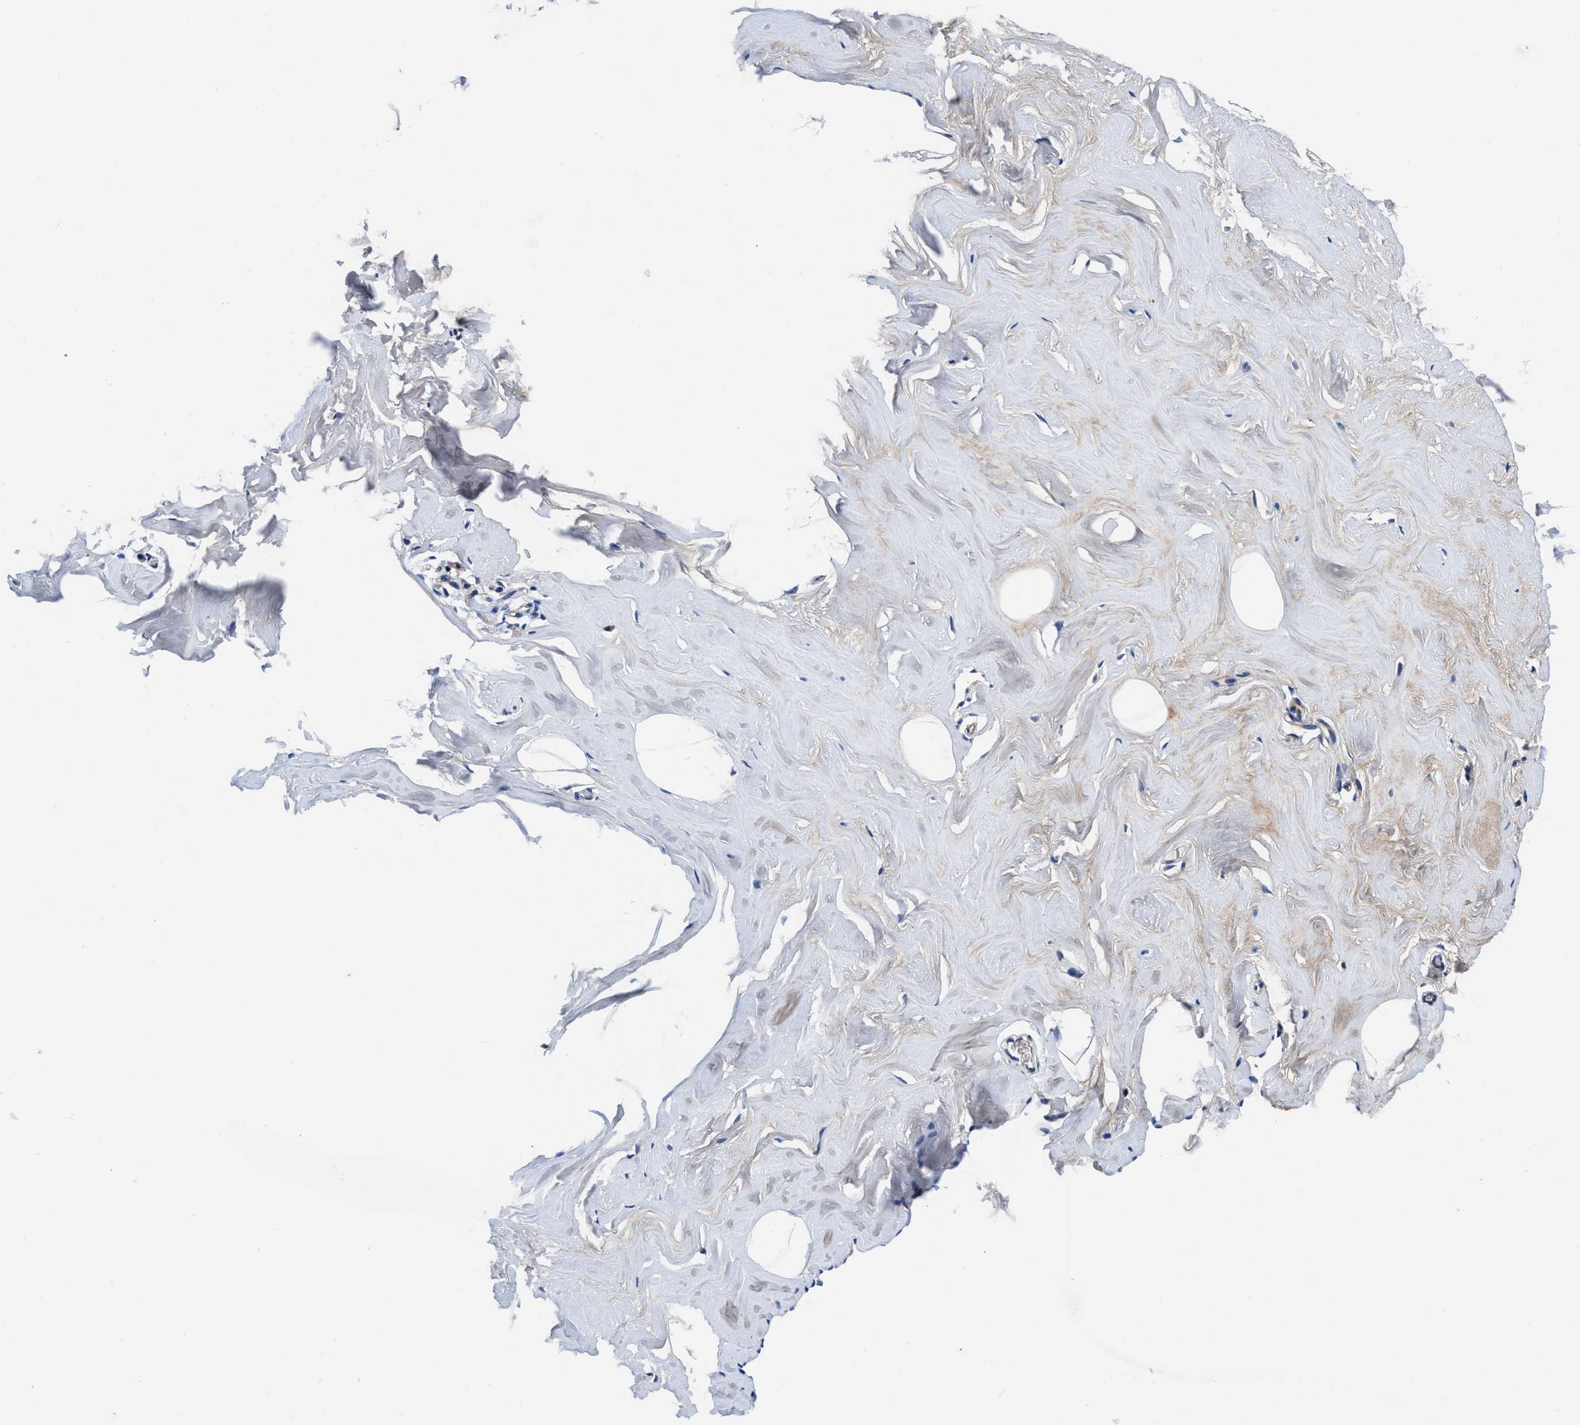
{"staining": {"intensity": "negative", "quantity": "none", "location": "none"}, "tissue": "adipose tissue", "cell_type": "Adipocytes", "image_type": "normal", "snomed": [{"axis": "morphology", "description": "Normal tissue, NOS"}, {"axis": "morphology", "description": "Fibrosis, NOS"}, {"axis": "topography", "description": "Breast"}, {"axis": "topography", "description": "Adipose tissue"}], "caption": "Immunohistochemistry of unremarkable adipose tissue exhibits no expression in adipocytes. The staining was performed using DAB to visualize the protein expression in brown, while the nuclei were stained in blue with hematoxylin (Magnification: 20x).", "gene": "DHRS13", "patient": {"sex": "female", "age": 39}}